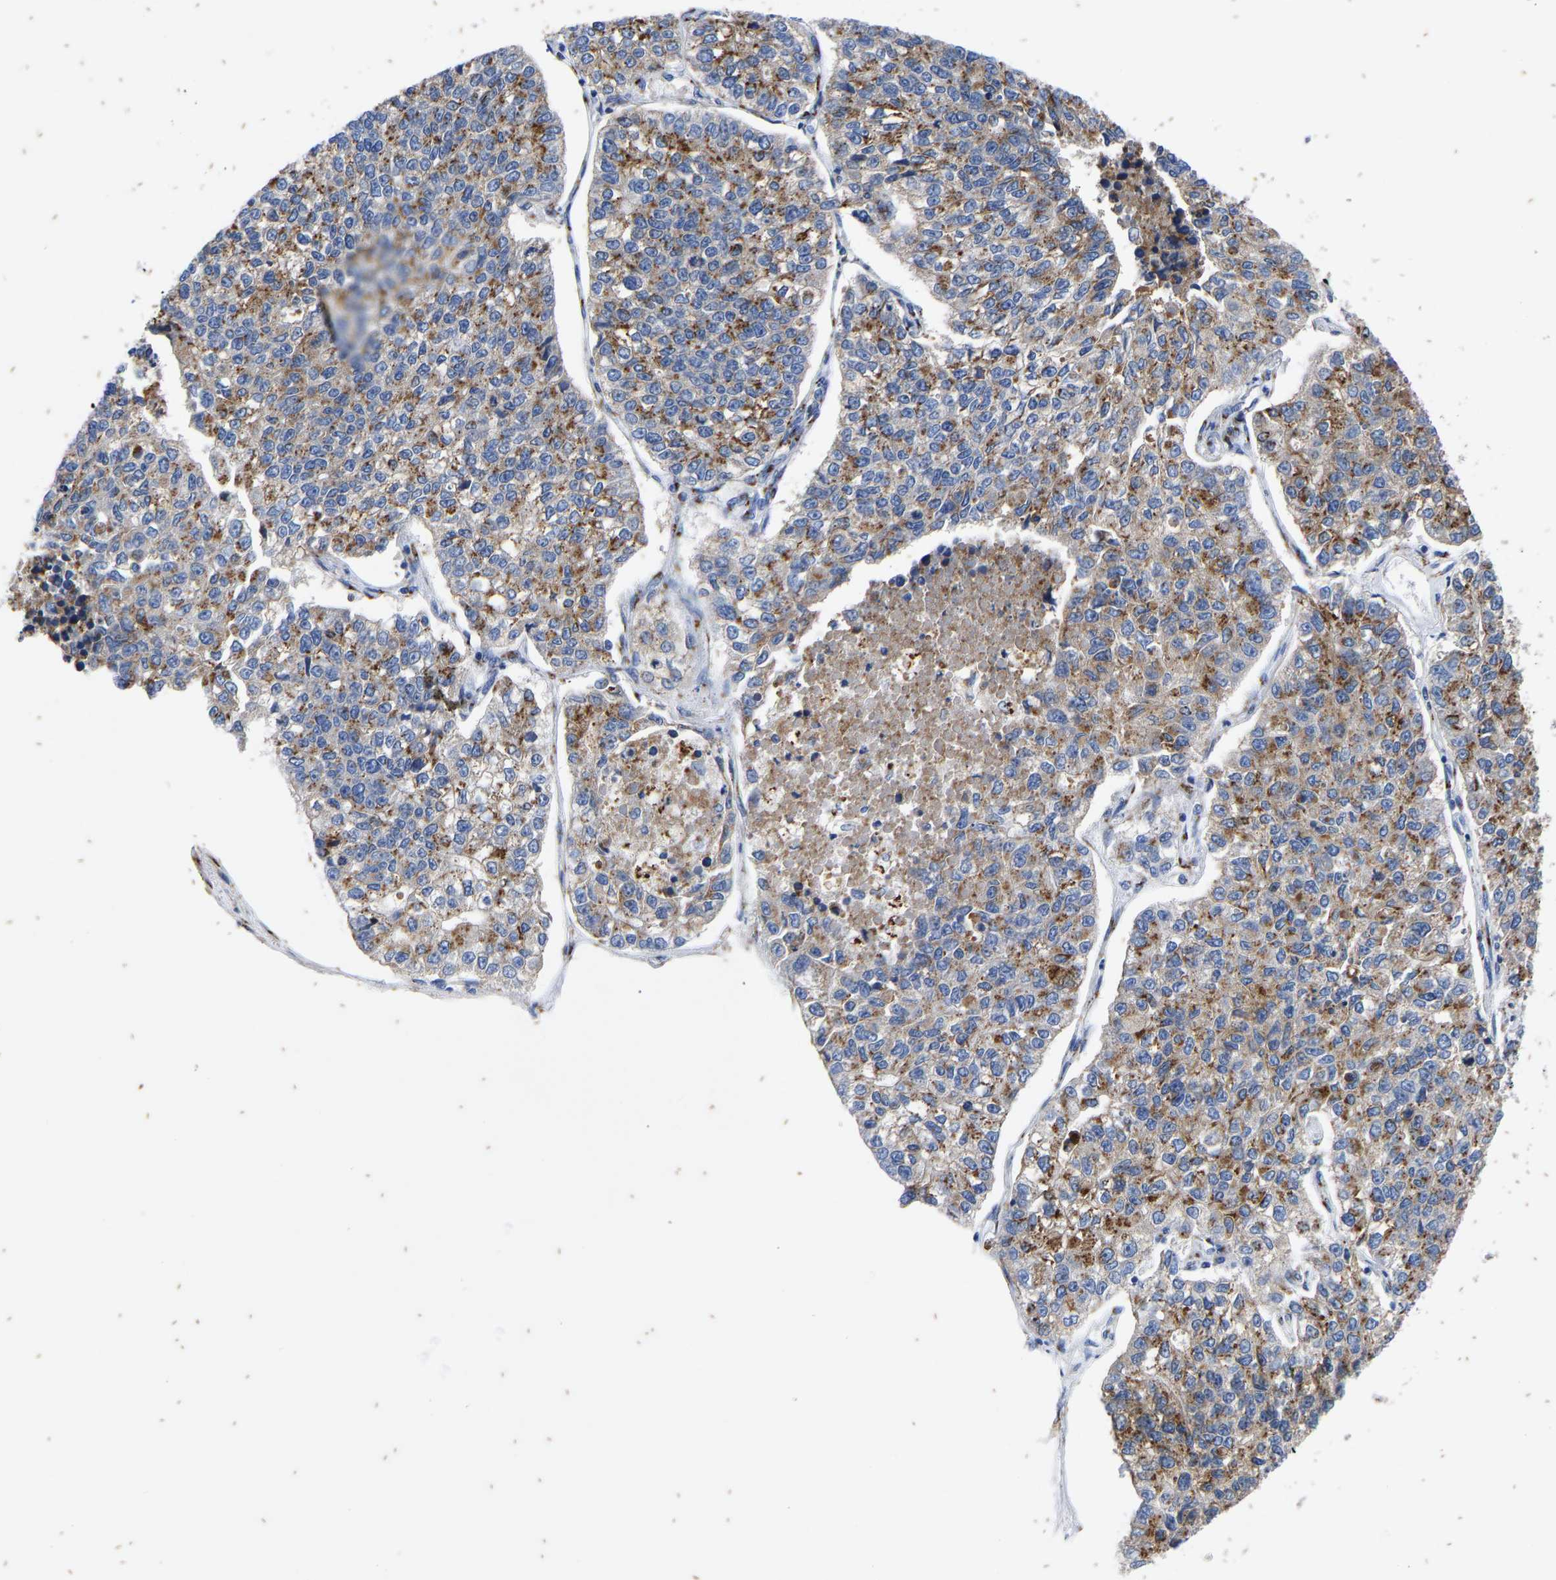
{"staining": {"intensity": "moderate", "quantity": ">75%", "location": "cytoplasmic/membranous"}, "tissue": "lung cancer", "cell_type": "Tumor cells", "image_type": "cancer", "snomed": [{"axis": "morphology", "description": "Adenocarcinoma, NOS"}, {"axis": "topography", "description": "Lung"}], "caption": "Lung cancer (adenocarcinoma) tissue exhibits moderate cytoplasmic/membranous positivity in about >75% of tumor cells", "gene": "TMEM87A", "patient": {"sex": "male", "age": 49}}